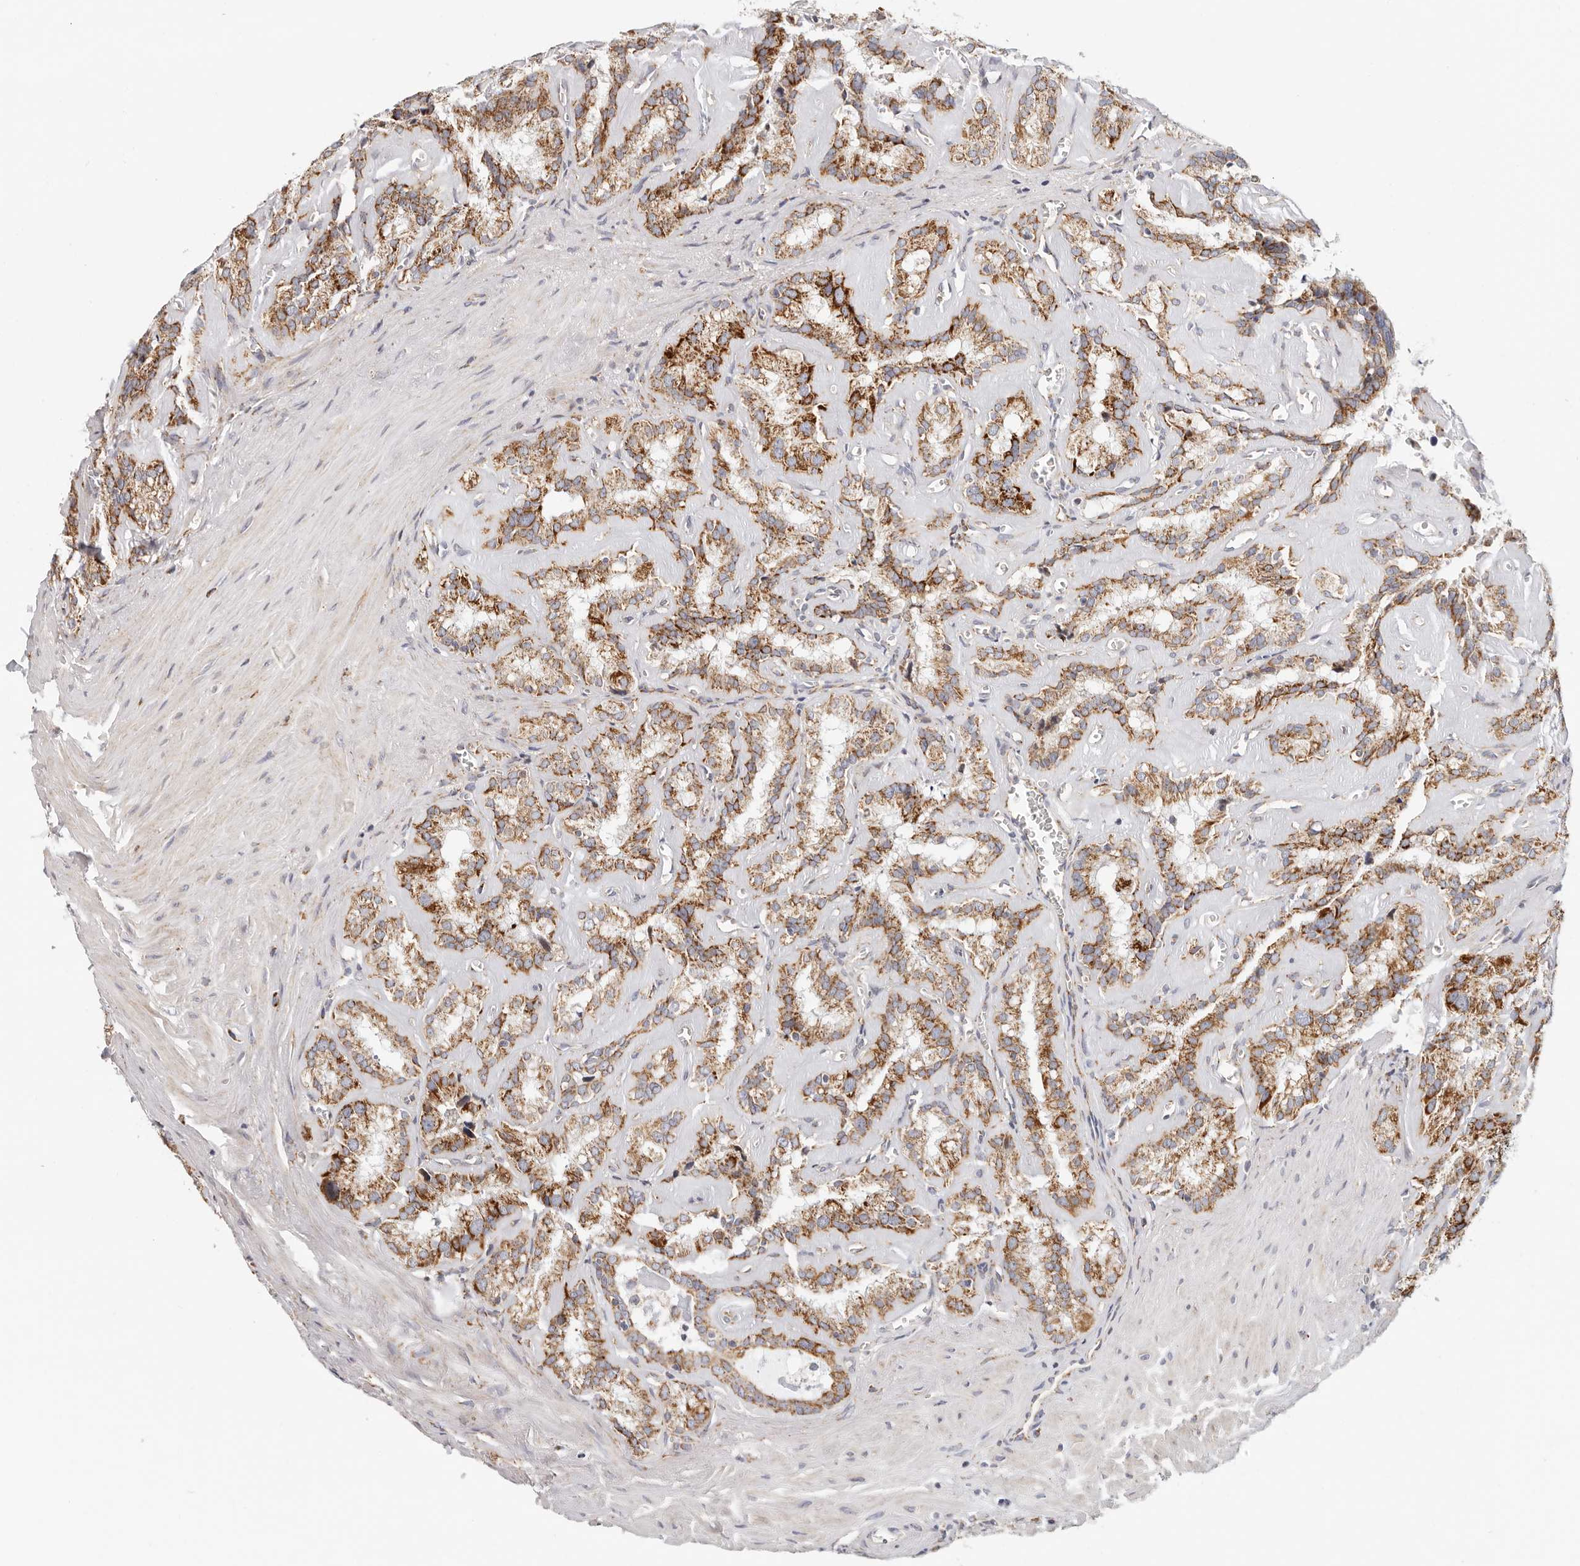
{"staining": {"intensity": "strong", "quantity": "25%-75%", "location": "cytoplasmic/membranous"}, "tissue": "seminal vesicle", "cell_type": "Glandular cells", "image_type": "normal", "snomed": [{"axis": "morphology", "description": "Normal tissue, NOS"}, {"axis": "topography", "description": "Prostate"}, {"axis": "topography", "description": "Seminal veicle"}], "caption": "Seminal vesicle stained with DAB immunohistochemistry demonstrates high levels of strong cytoplasmic/membranous staining in approximately 25%-75% of glandular cells. Nuclei are stained in blue.", "gene": "AFDN", "patient": {"sex": "male", "age": 59}}